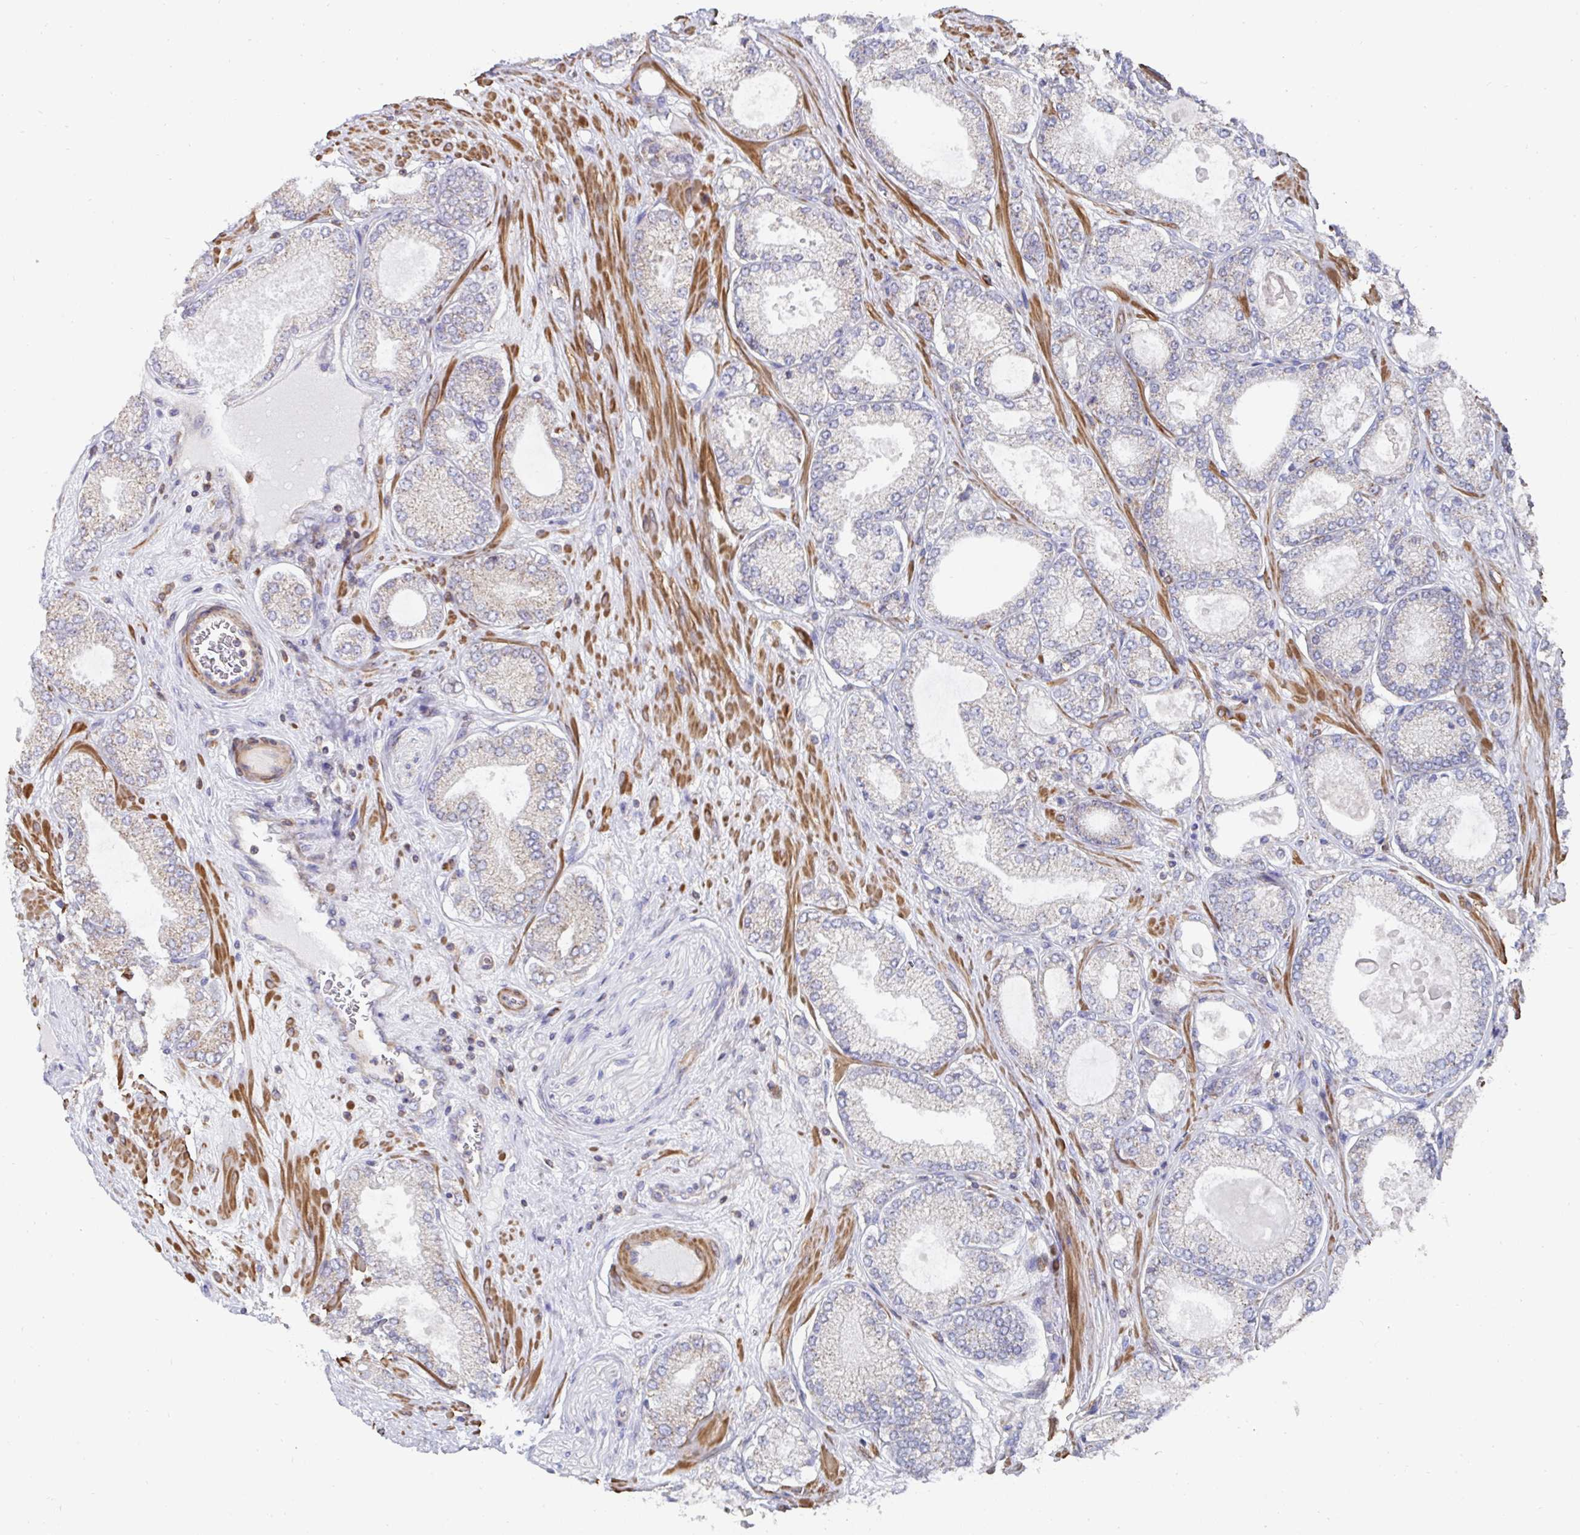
{"staining": {"intensity": "moderate", "quantity": "<25%", "location": "cytoplasmic/membranous"}, "tissue": "prostate cancer", "cell_type": "Tumor cells", "image_type": "cancer", "snomed": [{"axis": "morphology", "description": "Adenocarcinoma, High grade"}, {"axis": "topography", "description": "Prostate"}], "caption": "This histopathology image shows IHC staining of human prostate cancer (adenocarcinoma (high-grade)), with low moderate cytoplasmic/membranous staining in approximately <25% of tumor cells.", "gene": "DZANK1", "patient": {"sex": "male", "age": 68}}